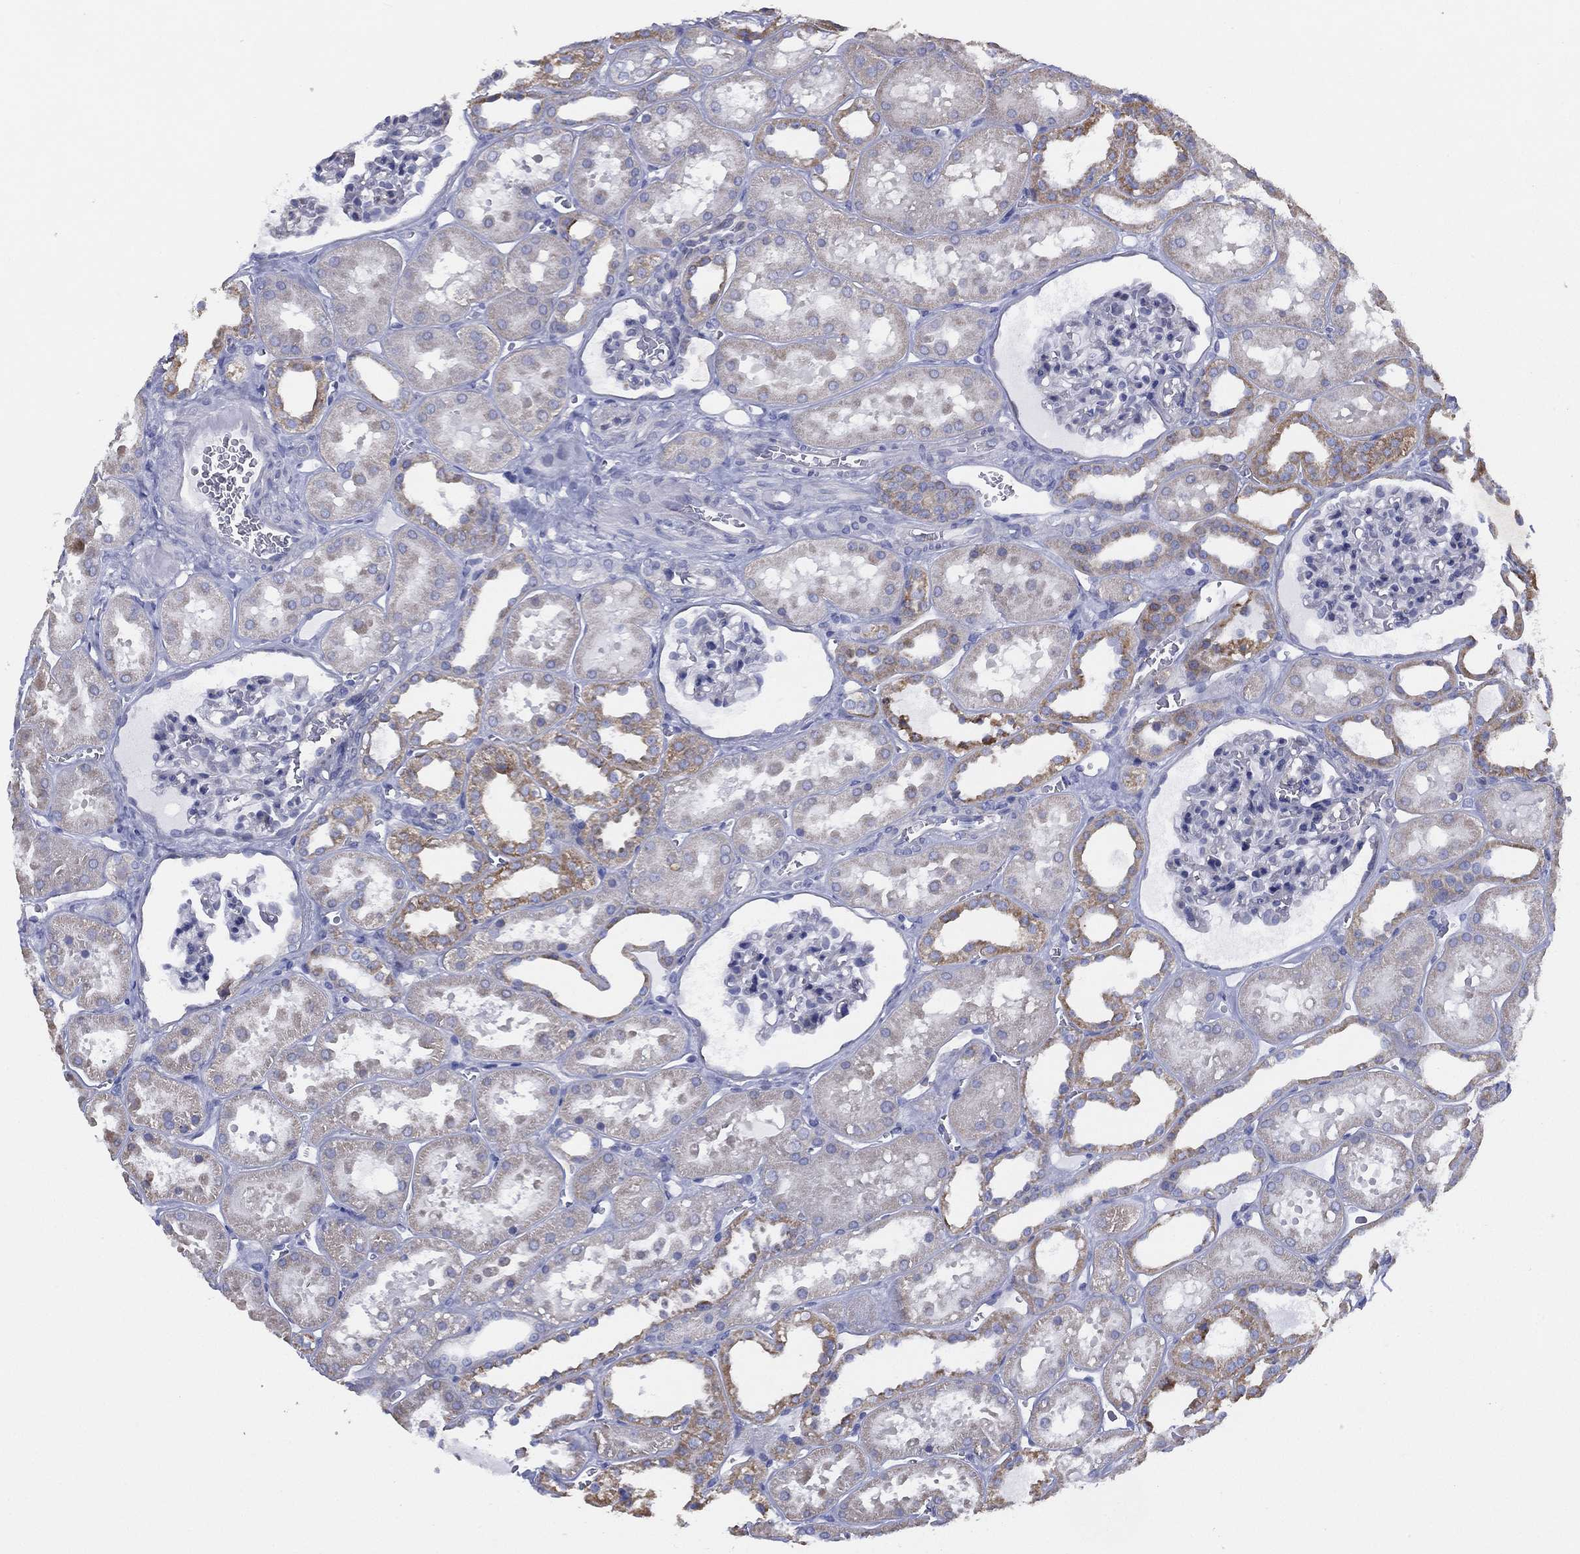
{"staining": {"intensity": "negative", "quantity": "none", "location": "none"}, "tissue": "kidney", "cell_type": "Cells in glomeruli", "image_type": "normal", "snomed": [{"axis": "morphology", "description": "Normal tissue, NOS"}, {"axis": "topography", "description": "Kidney"}], "caption": "Human kidney stained for a protein using immunohistochemistry (IHC) exhibits no positivity in cells in glomeruli.", "gene": "ZNF223", "patient": {"sex": "female", "age": 41}}